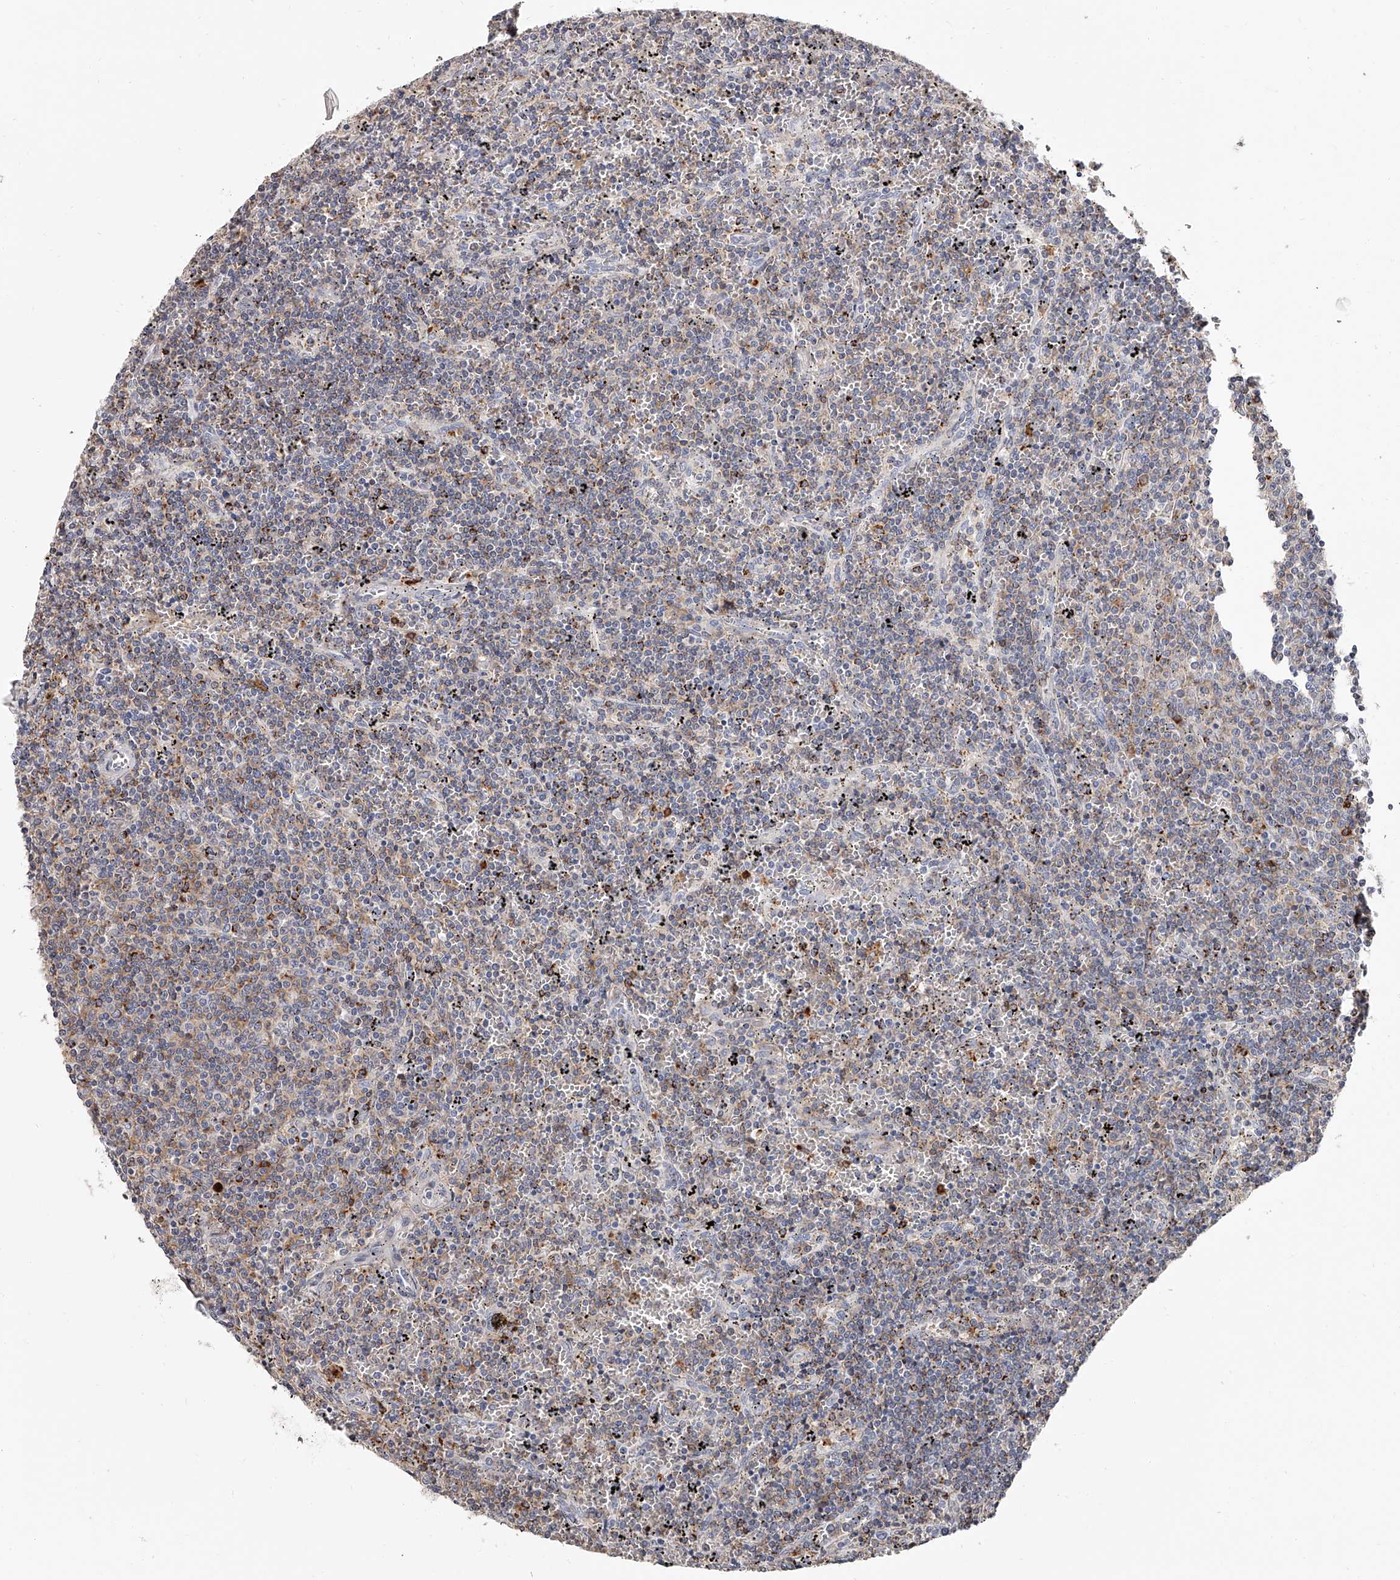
{"staining": {"intensity": "negative", "quantity": "none", "location": "none"}, "tissue": "lymphoma", "cell_type": "Tumor cells", "image_type": "cancer", "snomed": [{"axis": "morphology", "description": "Malignant lymphoma, non-Hodgkin's type, Low grade"}, {"axis": "topography", "description": "Spleen"}], "caption": "Tumor cells show no significant expression in low-grade malignant lymphoma, non-Hodgkin's type. (Immunohistochemistry (ihc), brightfield microscopy, high magnification).", "gene": "PACSIN1", "patient": {"sex": "female", "age": 50}}